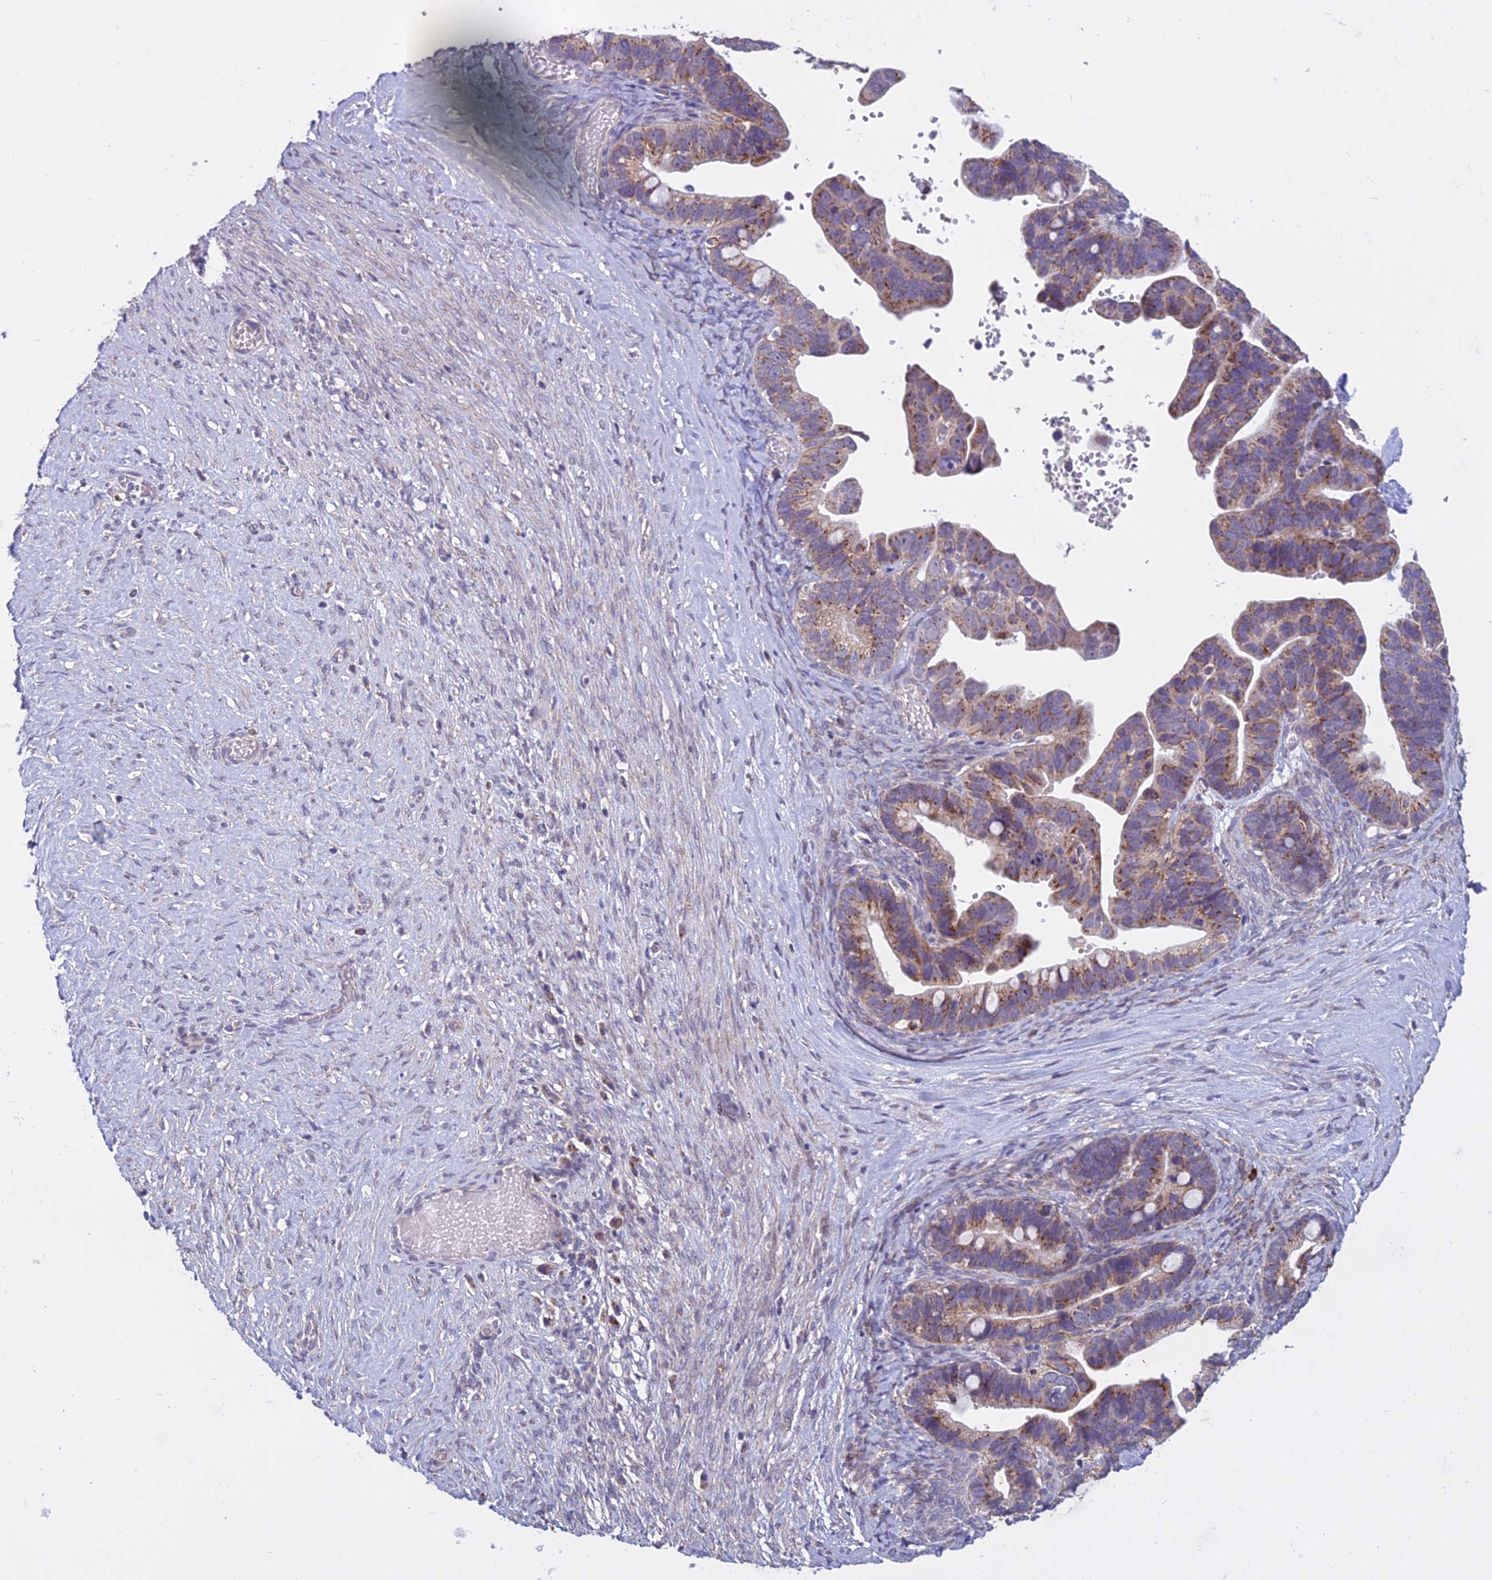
{"staining": {"intensity": "moderate", "quantity": ">75%", "location": "cytoplasmic/membranous"}, "tissue": "ovarian cancer", "cell_type": "Tumor cells", "image_type": "cancer", "snomed": [{"axis": "morphology", "description": "Cystadenocarcinoma, serous, NOS"}, {"axis": "topography", "description": "Ovary"}], "caption": "Serous cystadenocarcinoma (ovarian) tissue shows moderate cytoplasmic/membranous staining in approximately >75% of tumor cells (DAB (3,3'-diaminobenzidine) = brown stain, brightfield microscopy at high magnification).", "gene": "DUS2", "patient": {"sex": "female", "age": 56}}